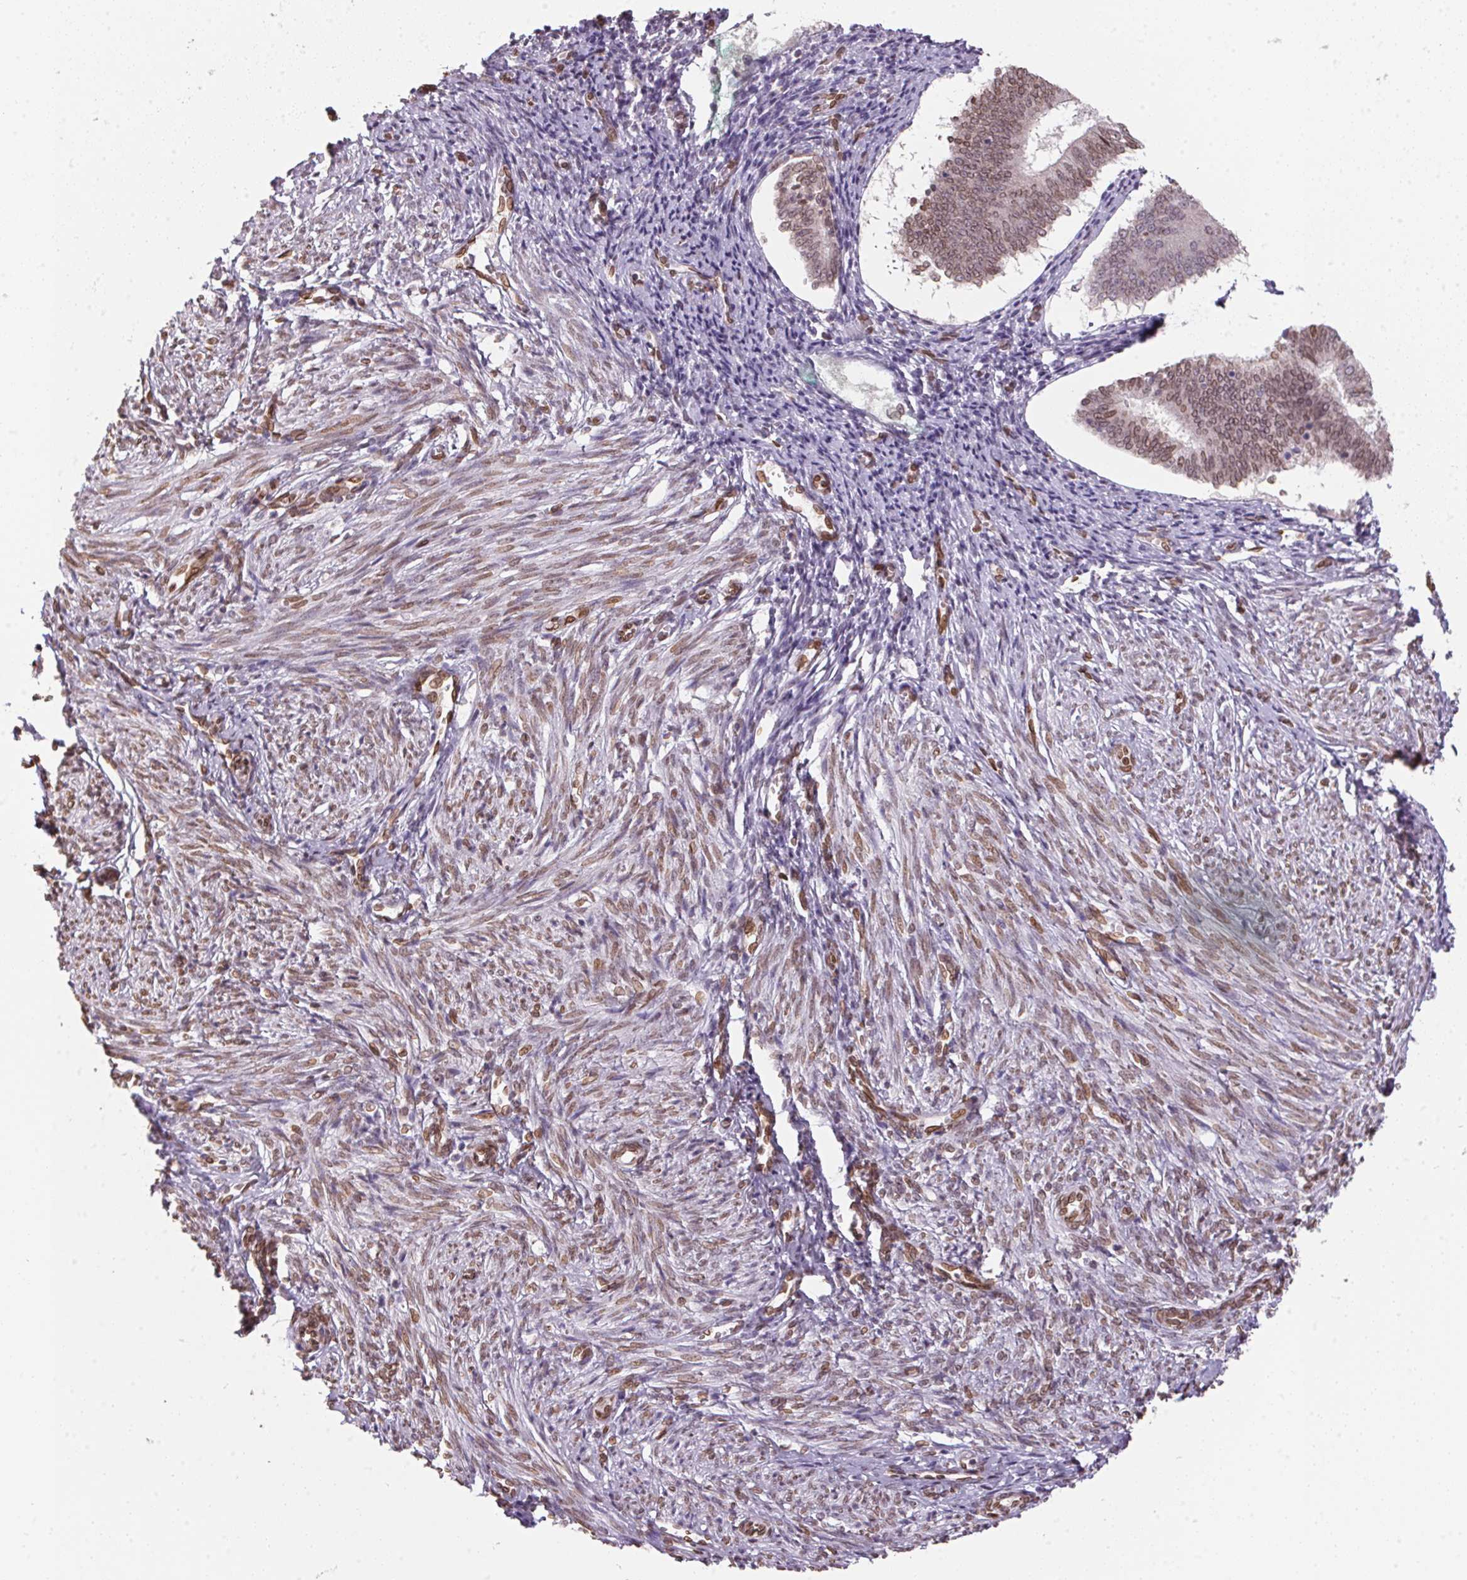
{"staining": {"intensity": "moderate", "quantity": "25%-75%", "location": "nuclear"}, "tissue": "endometrium", "cell_type": "Cells in endometrial stroma", "image_type": "normal", "snomed": [{"axis": "morphology", "description": "Normal tissue, NOS"}, {"axis": "topography", "description": "Endometrium"}], "caption": "Human endometrium stained with a brown dye reveals moderate nuclear positive expression in about 25%-75% of cells in endometrial stroma.", "gene": "TMEM175", "patient": {"sex": "female", "age": 50}}